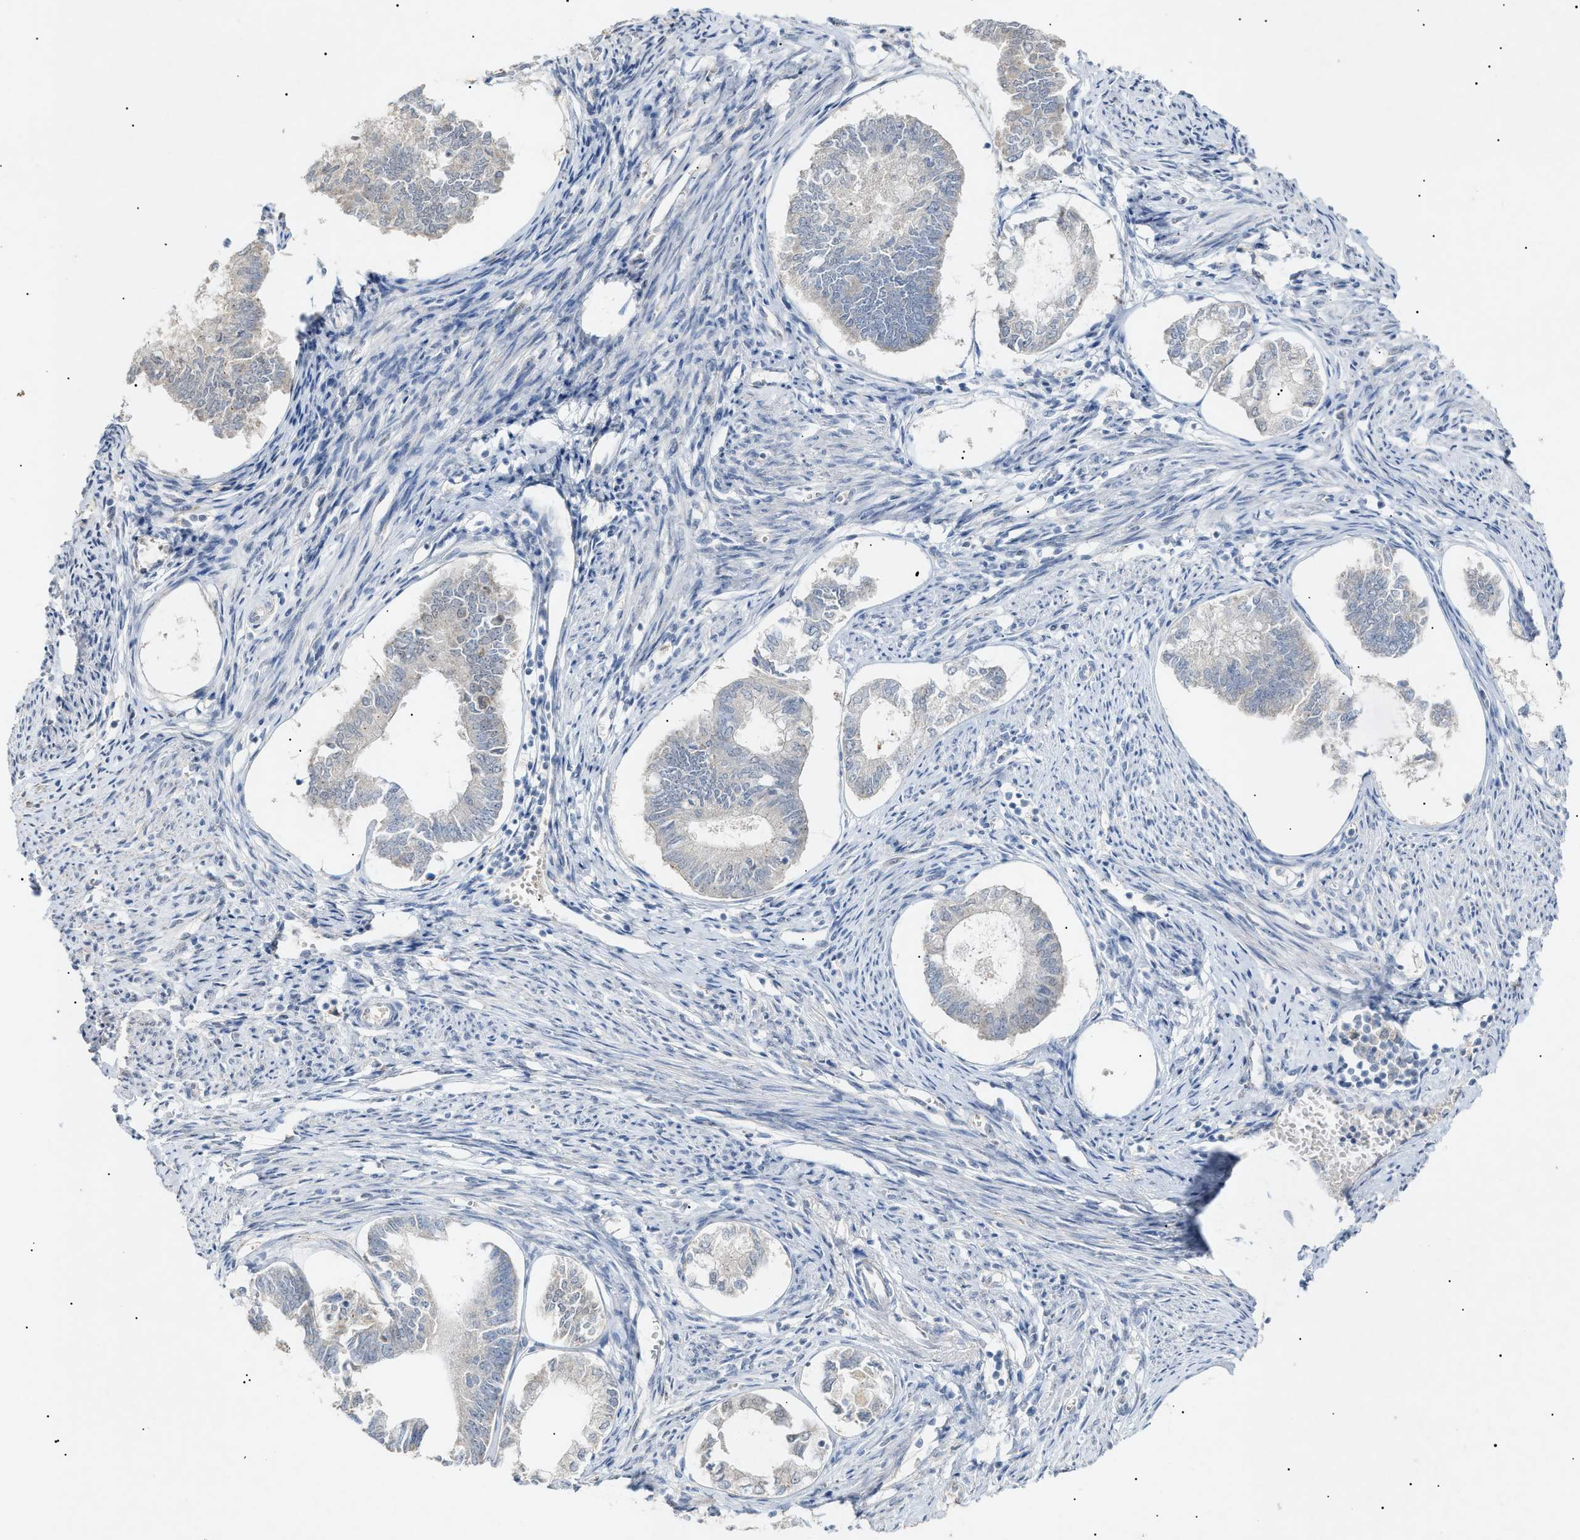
{"staining": {"intensity": "negative", "quantity": "none", "location": "none"}, "tissue": "endometrial cancer", "cell_type": "Tumor cells", "image_type": "cancer", "snomed": [{"axis": "morphology", "description": "Adenocarcinoma, NOS"}, {"axis": "topography", "description": "Endometrium"}], "caption": "Endometrial cancer was stained to show a protein in brown. There is no significant positivity in tumor cells.", "gene": "SLC25A31", "patient": {"sex": "female", "age": 86}}